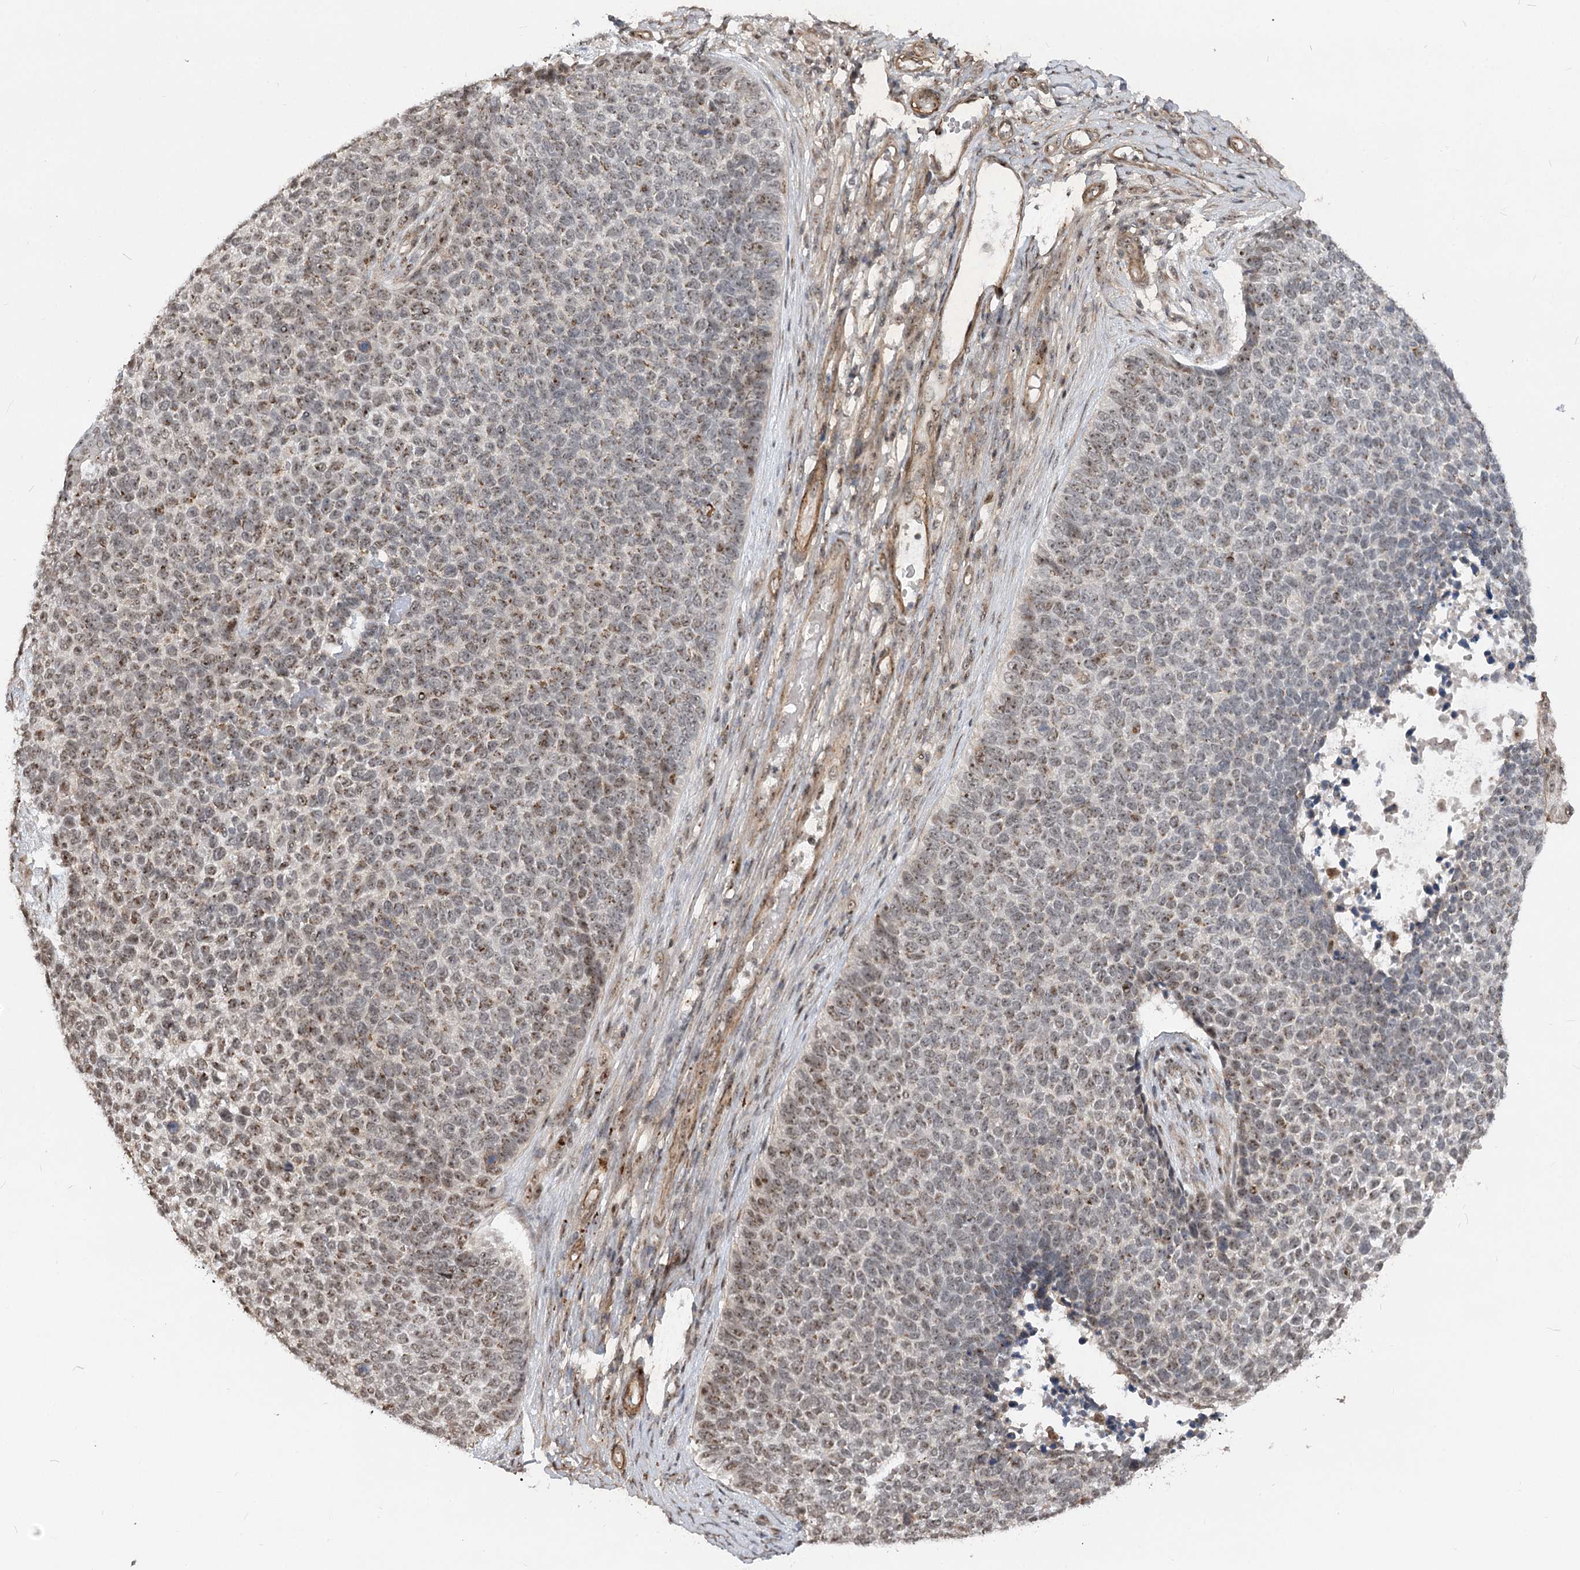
{"staining": {"intensity": "weak", "quantity": "25%-75%", "location": "cytoplasmic/membranous,nuclear"}, "tissue": "skin cancer", "cell_type": "Tumor cells", "image_type": "cancer", "snomed": [{"axis": "morphology", "description": "Basal cell carcinoma"}, {"axis": "topography", "description": "Skin"}], "caption": "DAB (3,3'-diaminobenzidine) immunohistochemical staining of skin basal cell carcinoma demonstrates weak cytoplasmic/membranous and nuclear protein positivity in approximately 25%-75% of tumor cells. (brown staining indicates protein expression, while blue staining denotes nuclei).", "gene": "GNL3L", "patient": {"sex": "female", "age": 84}}